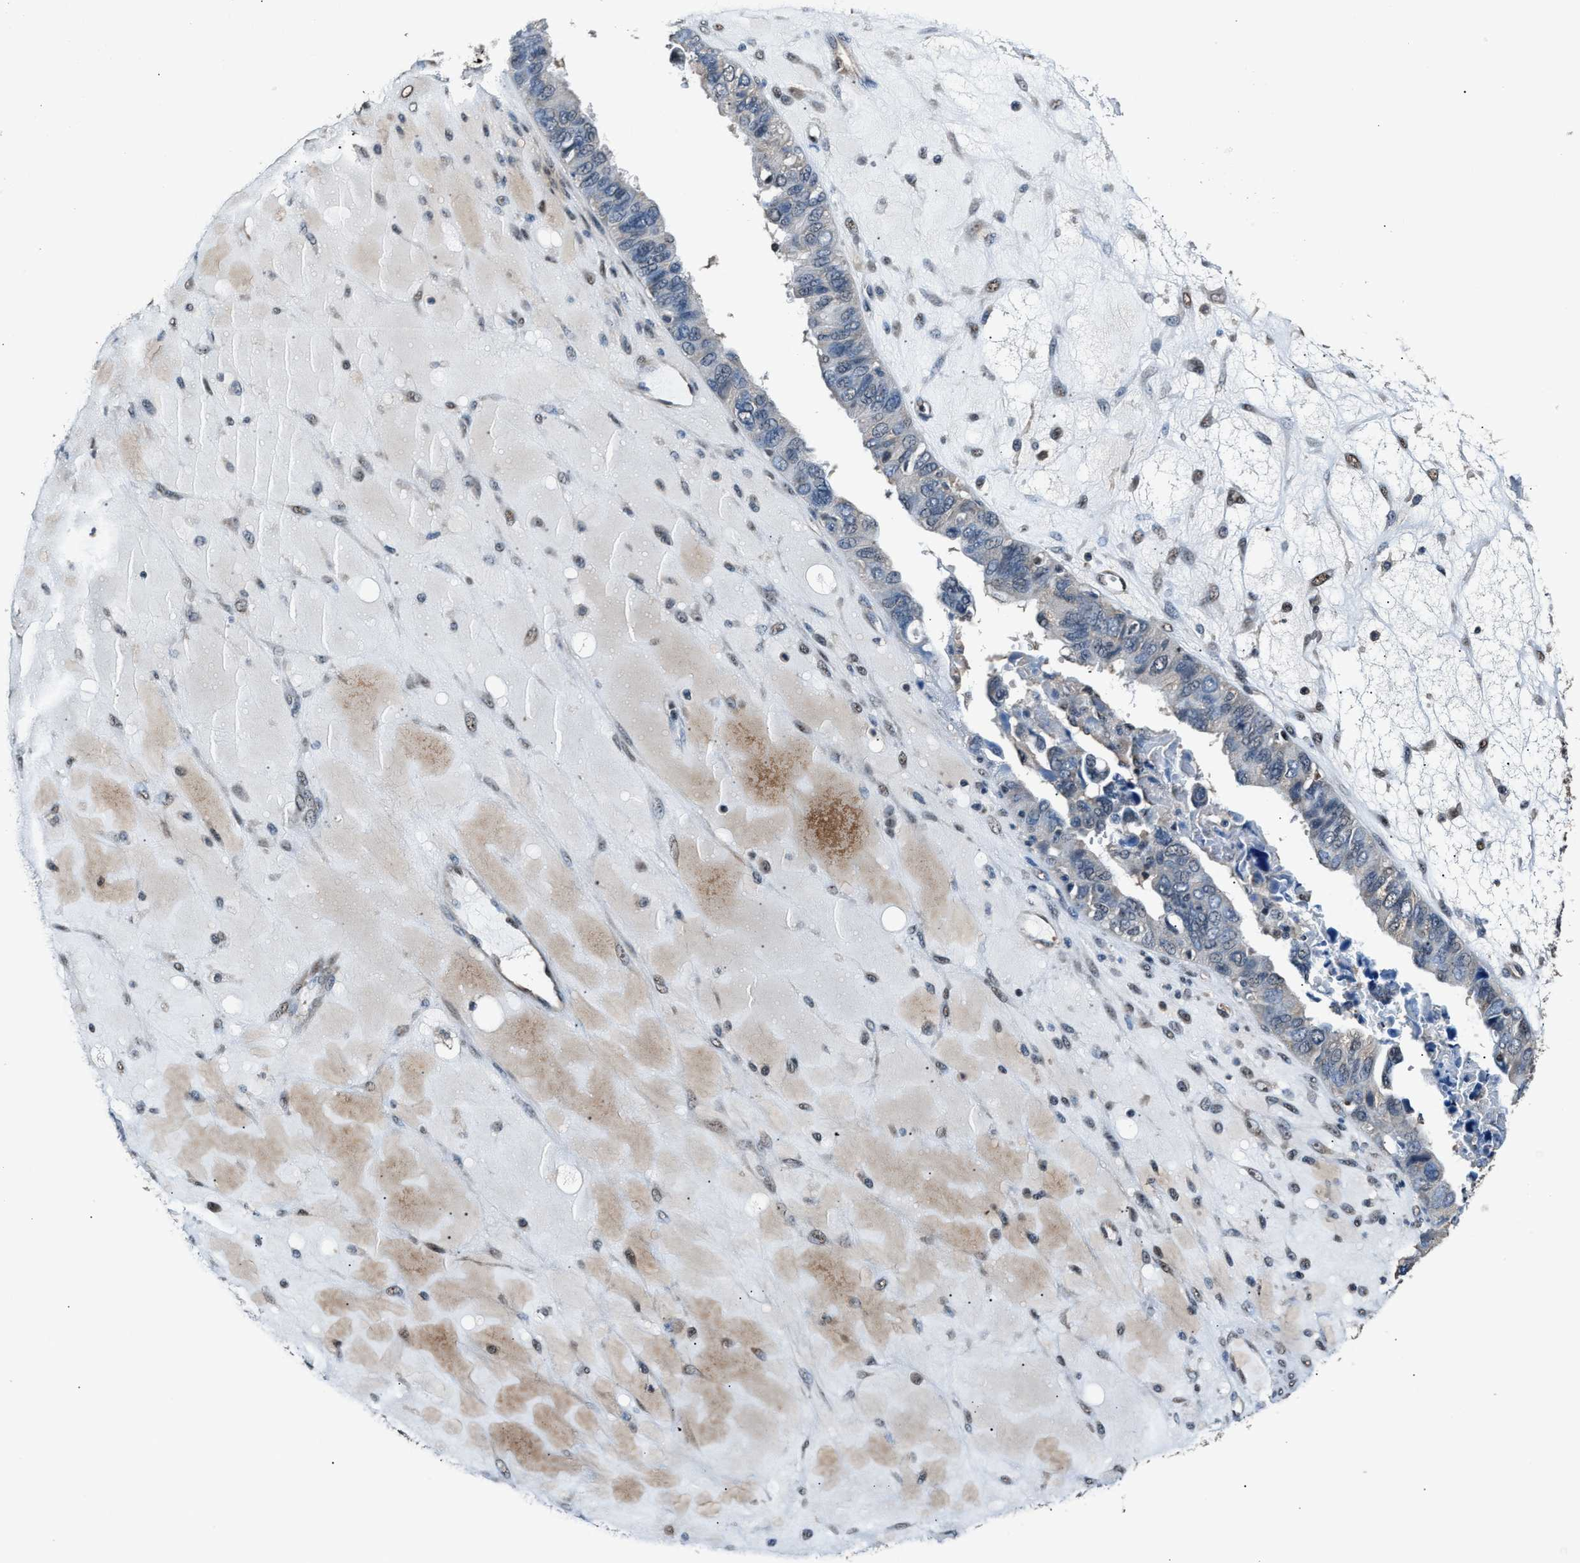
{"staining": {"intensity": "negative", "quantity": "none", "location": "none"}, "tissue": "ovarian cancer", "cell_type": "Tumor cells", "image_type": "cancer", "snomed": [{"axis": "morphology", "description": "Cystadenocarcinoma, serous, NOS"}, {"axis": "topography", "description": "Ovary"}], "caption": "Tumor cells are negative for brown protein staining in ovarian serous cystadenocarcinoma.", "gene": "DFFA", "patient": {"sex": "female", "age": 79}}